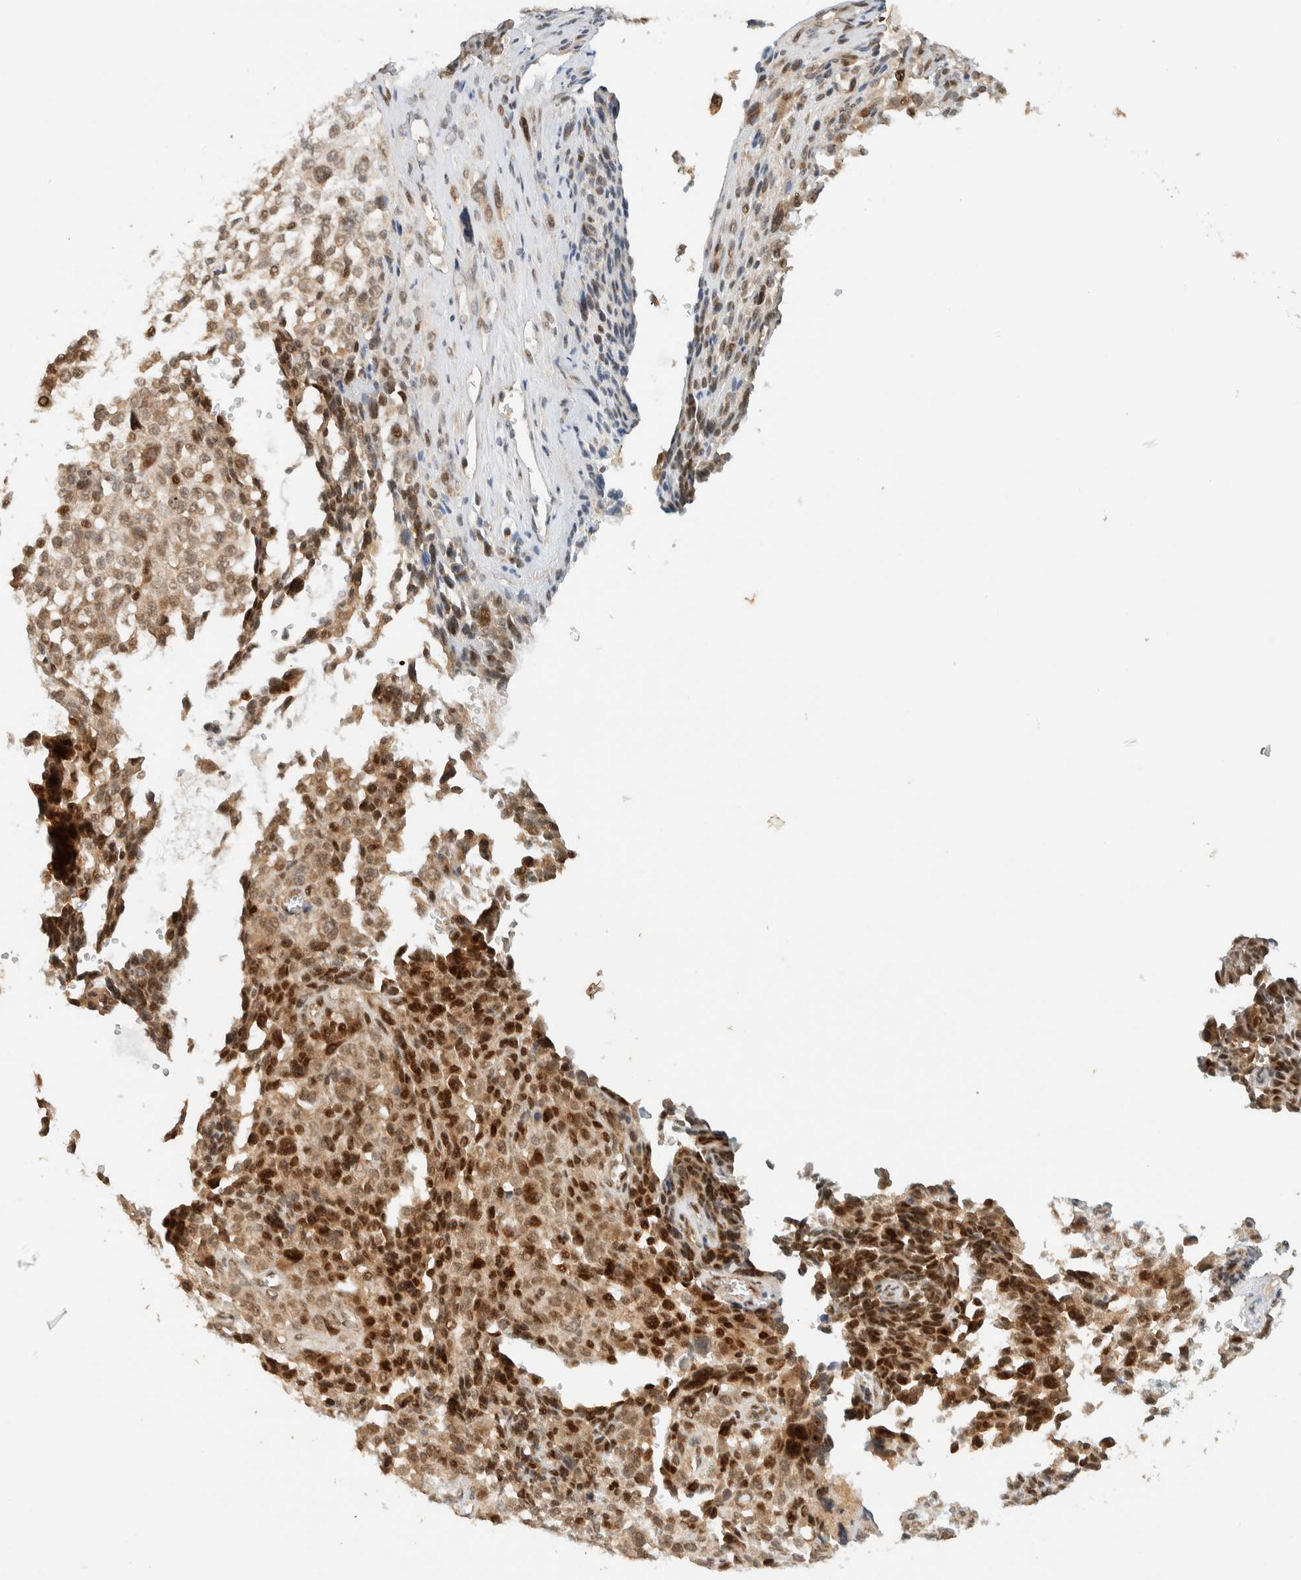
{"staining": {"intensity": "moderate", "quantity": ">75%", "location": "cytoplasmic/membranous,nuclear"}, "tissue": "melanoma", "cell_type": "Tumor cells", "image_type": "cancer", "snomed": [{"axis": "morphology", "description": "Malignant melanoma, NOS"}, {"axis": "topography", "description": "Skin"}], "caption": "Immunohistochemical staining of human melanoma exhibits medium levels of moderate cytoplasmic/membranous and nuclear staining in about >75% of tumor cells. (brown staining indicates protein expression, while blue staining denotes nuclei).", "gene": "ZBTB34", "patient": {"sex": "female", "age": 55}}